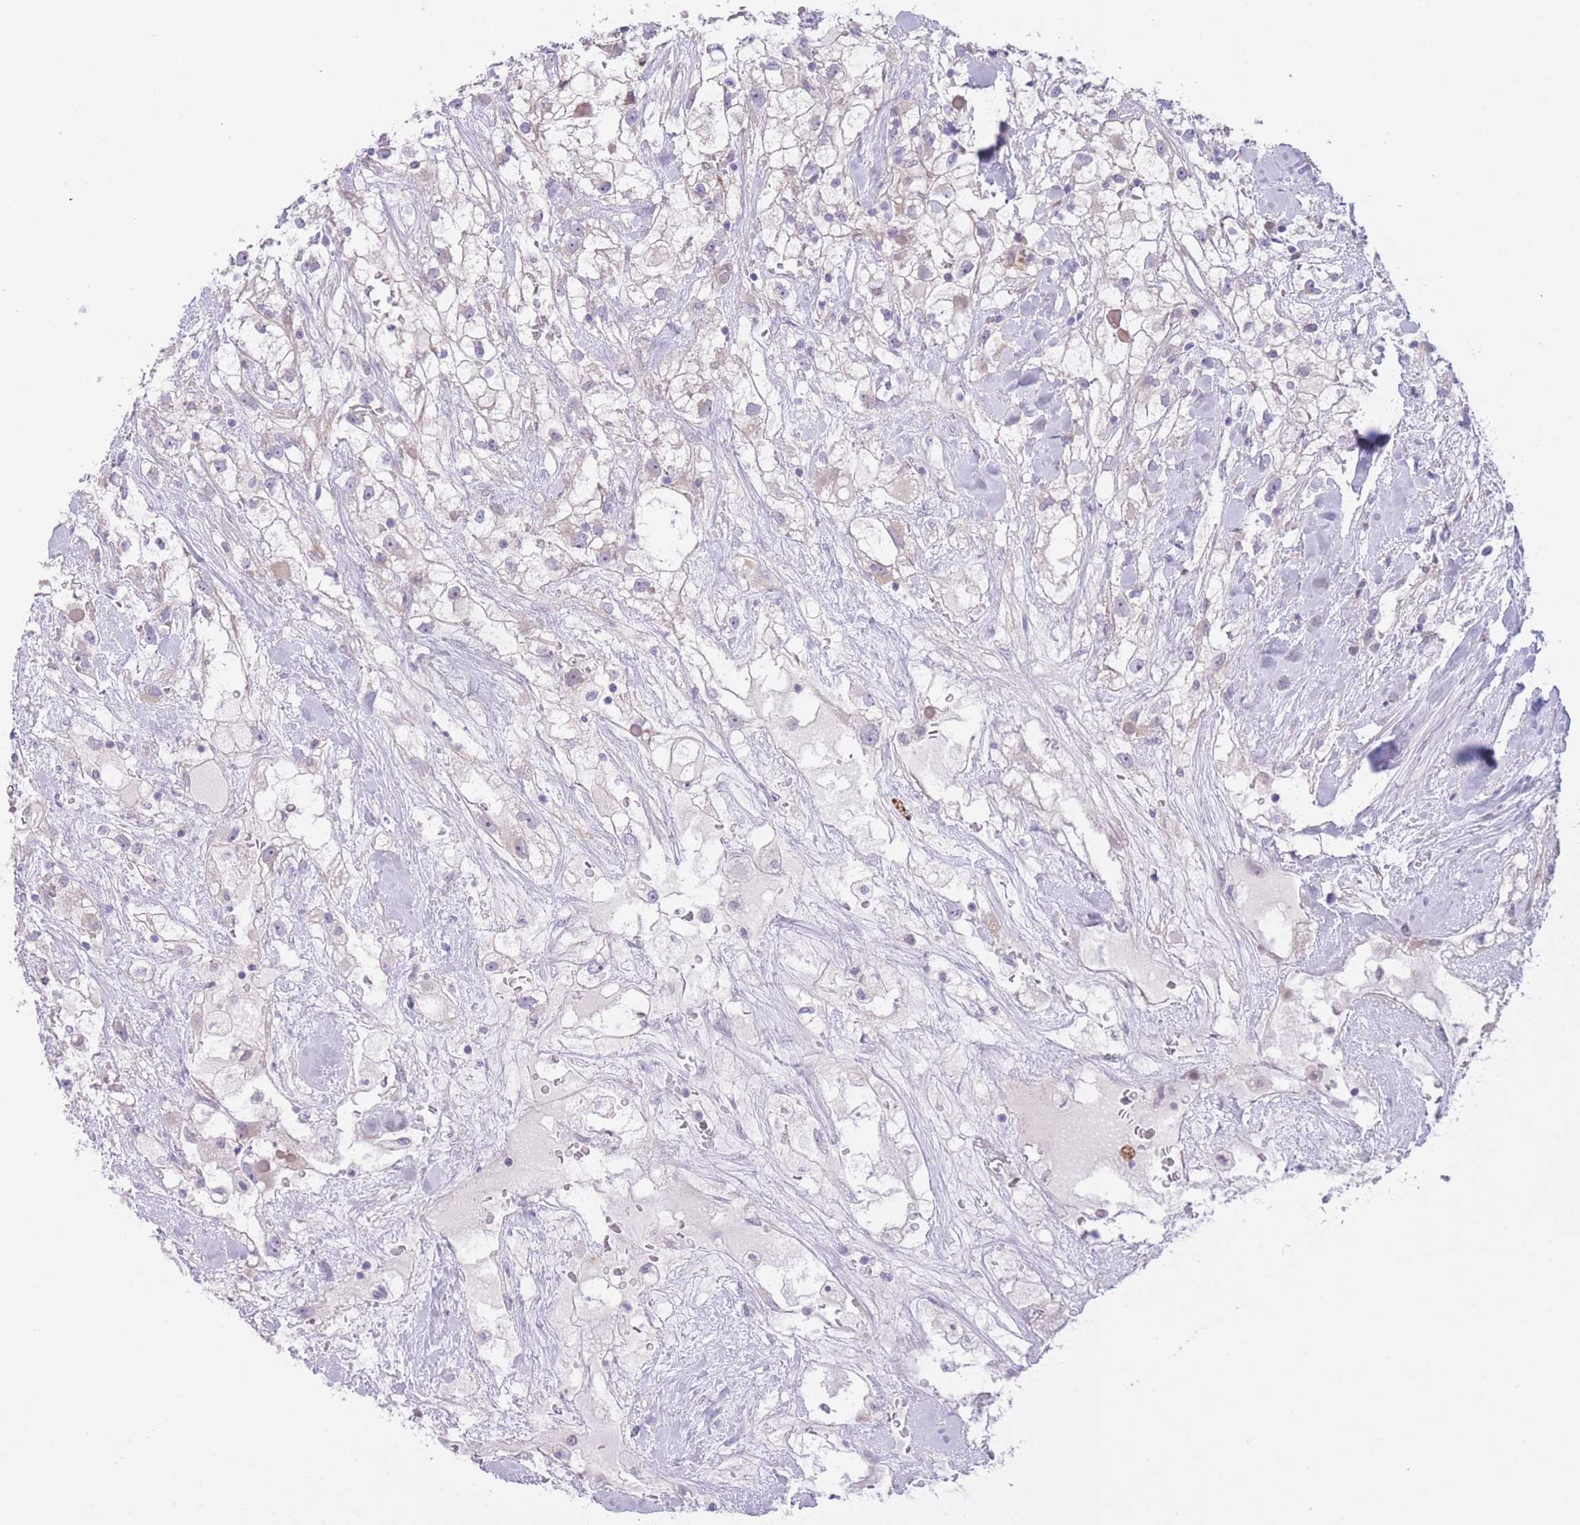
{"staining": {"intensity": "negative", "quantity": "none", "location": "none"}, "tissue": "renal cancer", "cell_type": "Tumor cells", "image_type": "cancer", "snomed": [{"axis": "morphology", "description": "Adenocarcinoma, NOS"}, {"axis": "topography", "description": "Kidney"}], "caption": "DAB immunohistochemical staining of human renal cancer (adenocarcinoma) reveals no significant staining in tumor cells.", "gene": "IMPG1", "patient": {"sex": "male", "age": 59}}